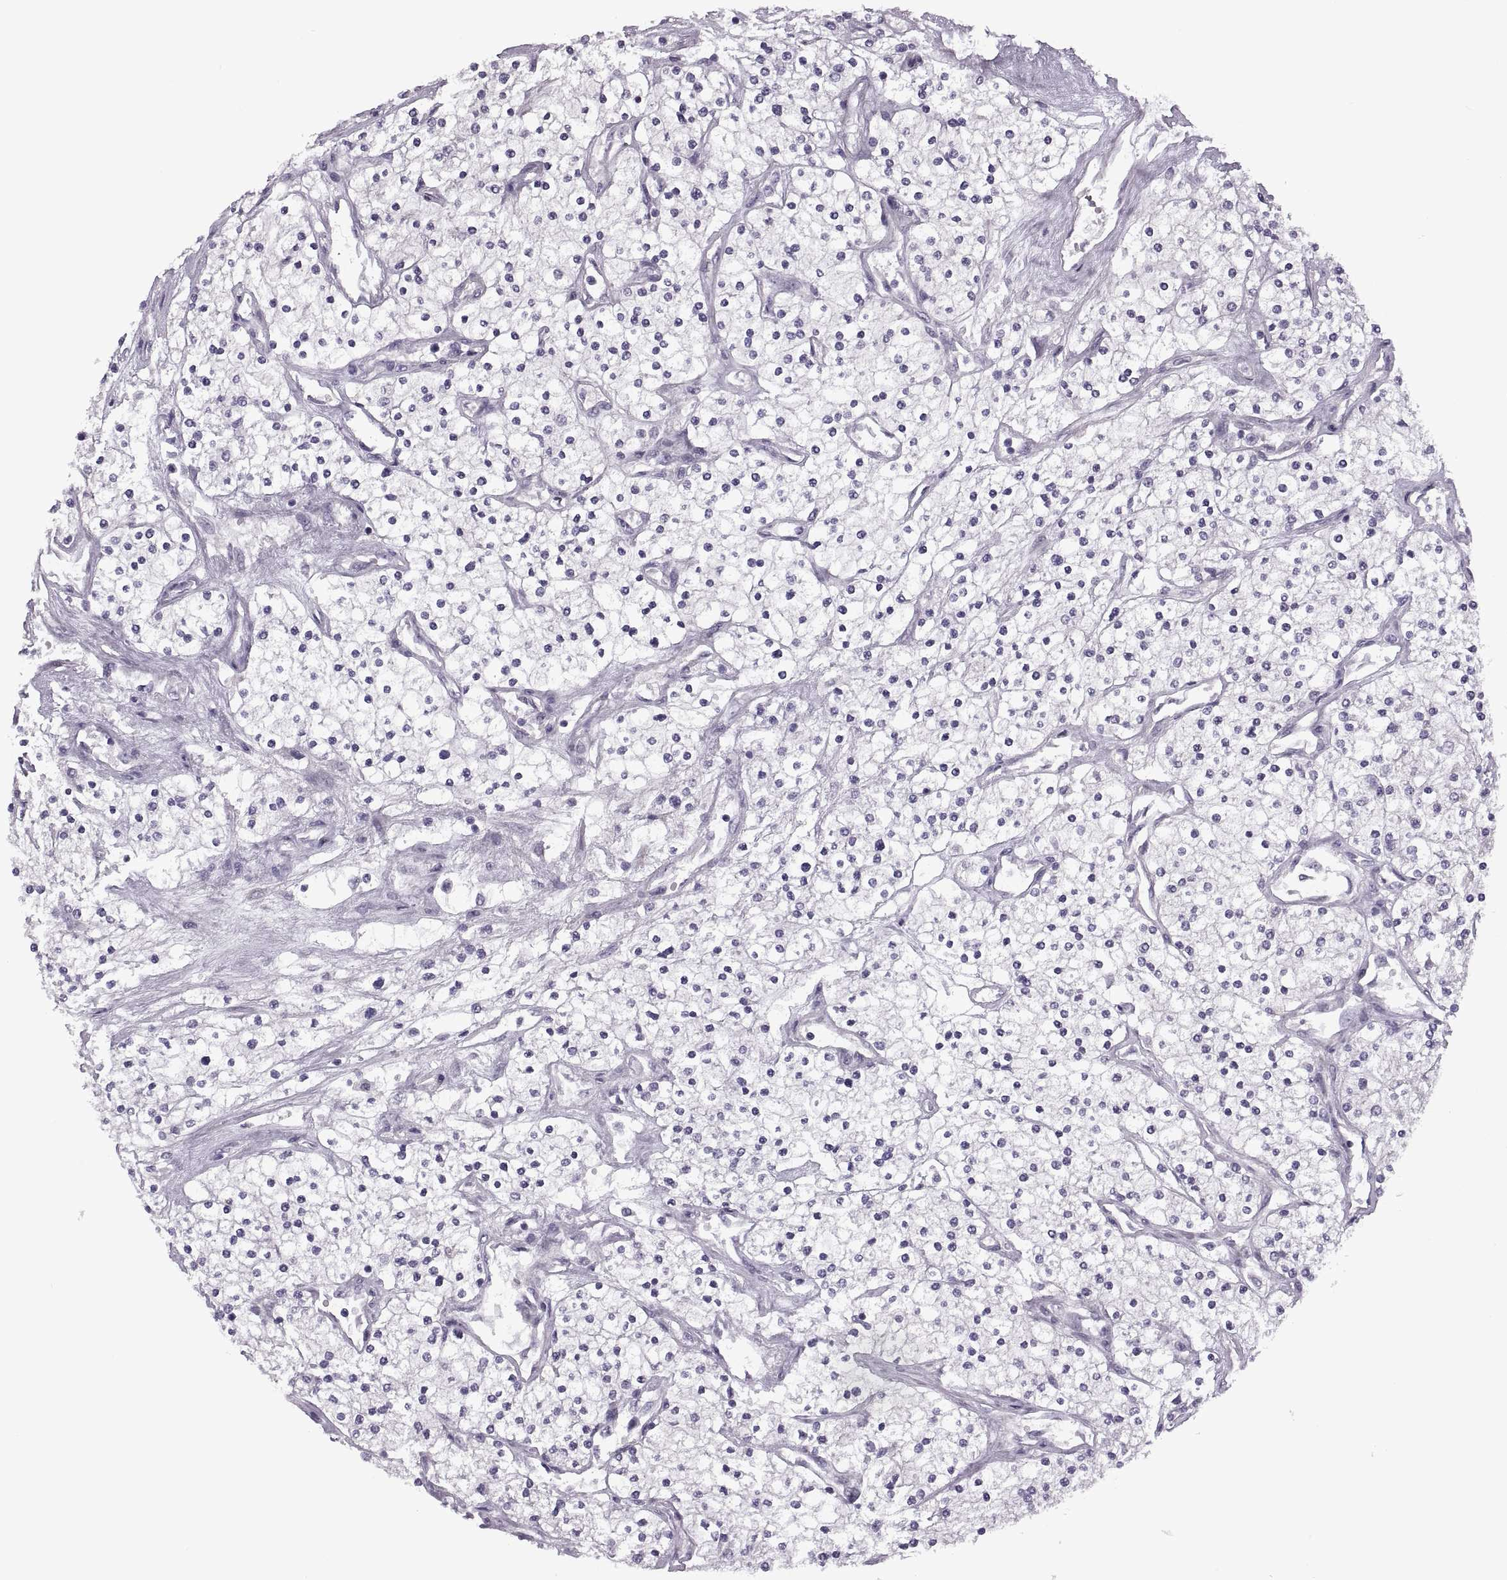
{"staining": {"intensity": "negative", "quantity": "none", "location": "none"}, "tissue": "renal cancer", "cell_type": "Tumor cells", "image_type": "cancer", "snomed": [{"axis": "morphology", "description": "Adenocarcinoma, NOS"}, {"axis": "topography", "description": "Kidney"}], "caption": "An image of human renal cancer is negative for staining in tumor cells.", "gene": "RIPK4", "patient": {"sex": "male", "age": 80}}